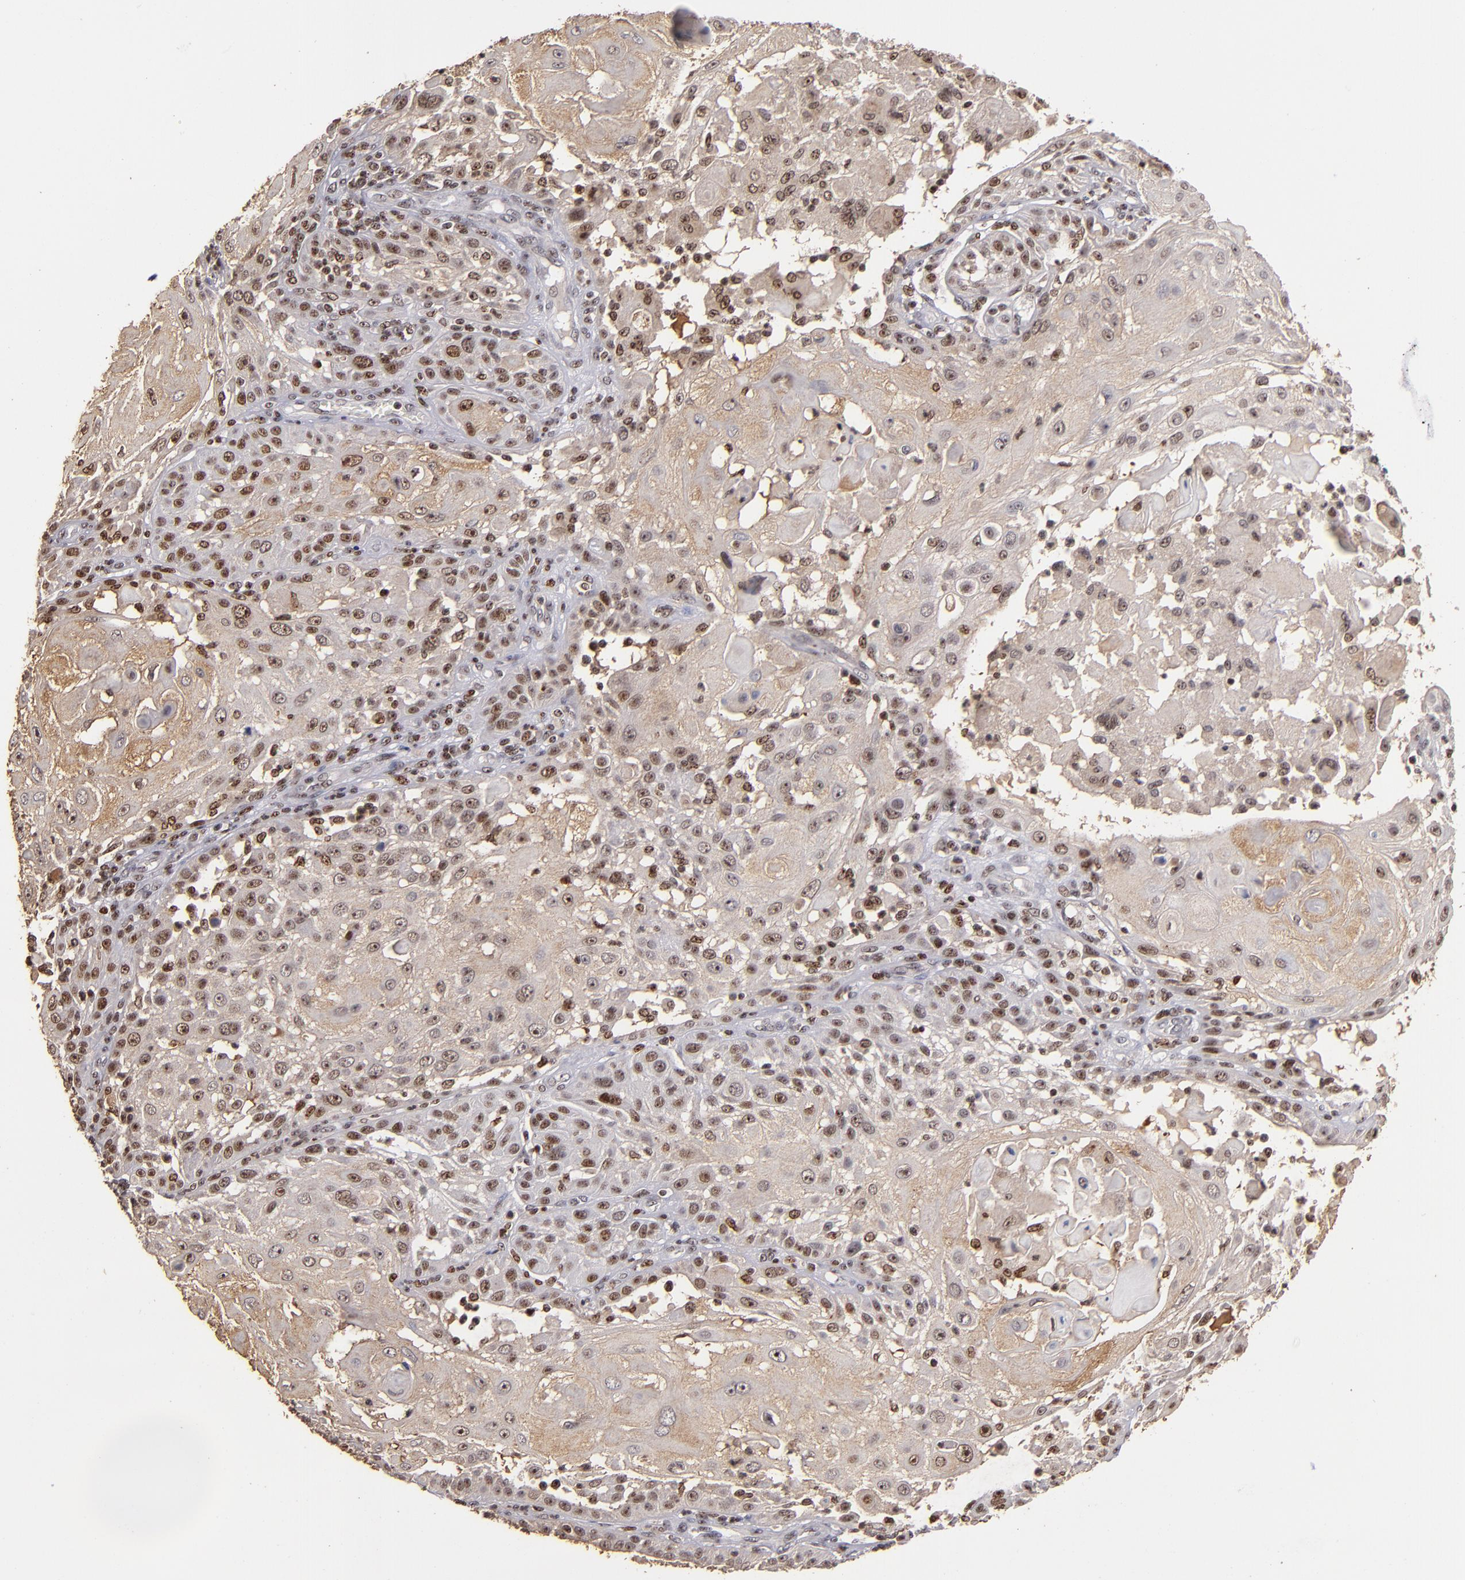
{"staining": {"intensity": "weak", "quantity": "<25%", "location": "cytoplasmic/membranous"}, "tissue": "skin cancer", "cell_type": "Tumor cells", "image_type": "cancer", "snomed": [{"axis": "morphology", "description": "Squamous cell carcinoma, NOS"}, {"axis": "topography", "description": "Skin"}], "caption": "The micrograph exhibits no staining of tumor cells in squamous cell carcinoma (skin).", "gene": "PCNX4", "patient": {"sex": "female", "age": 89}}